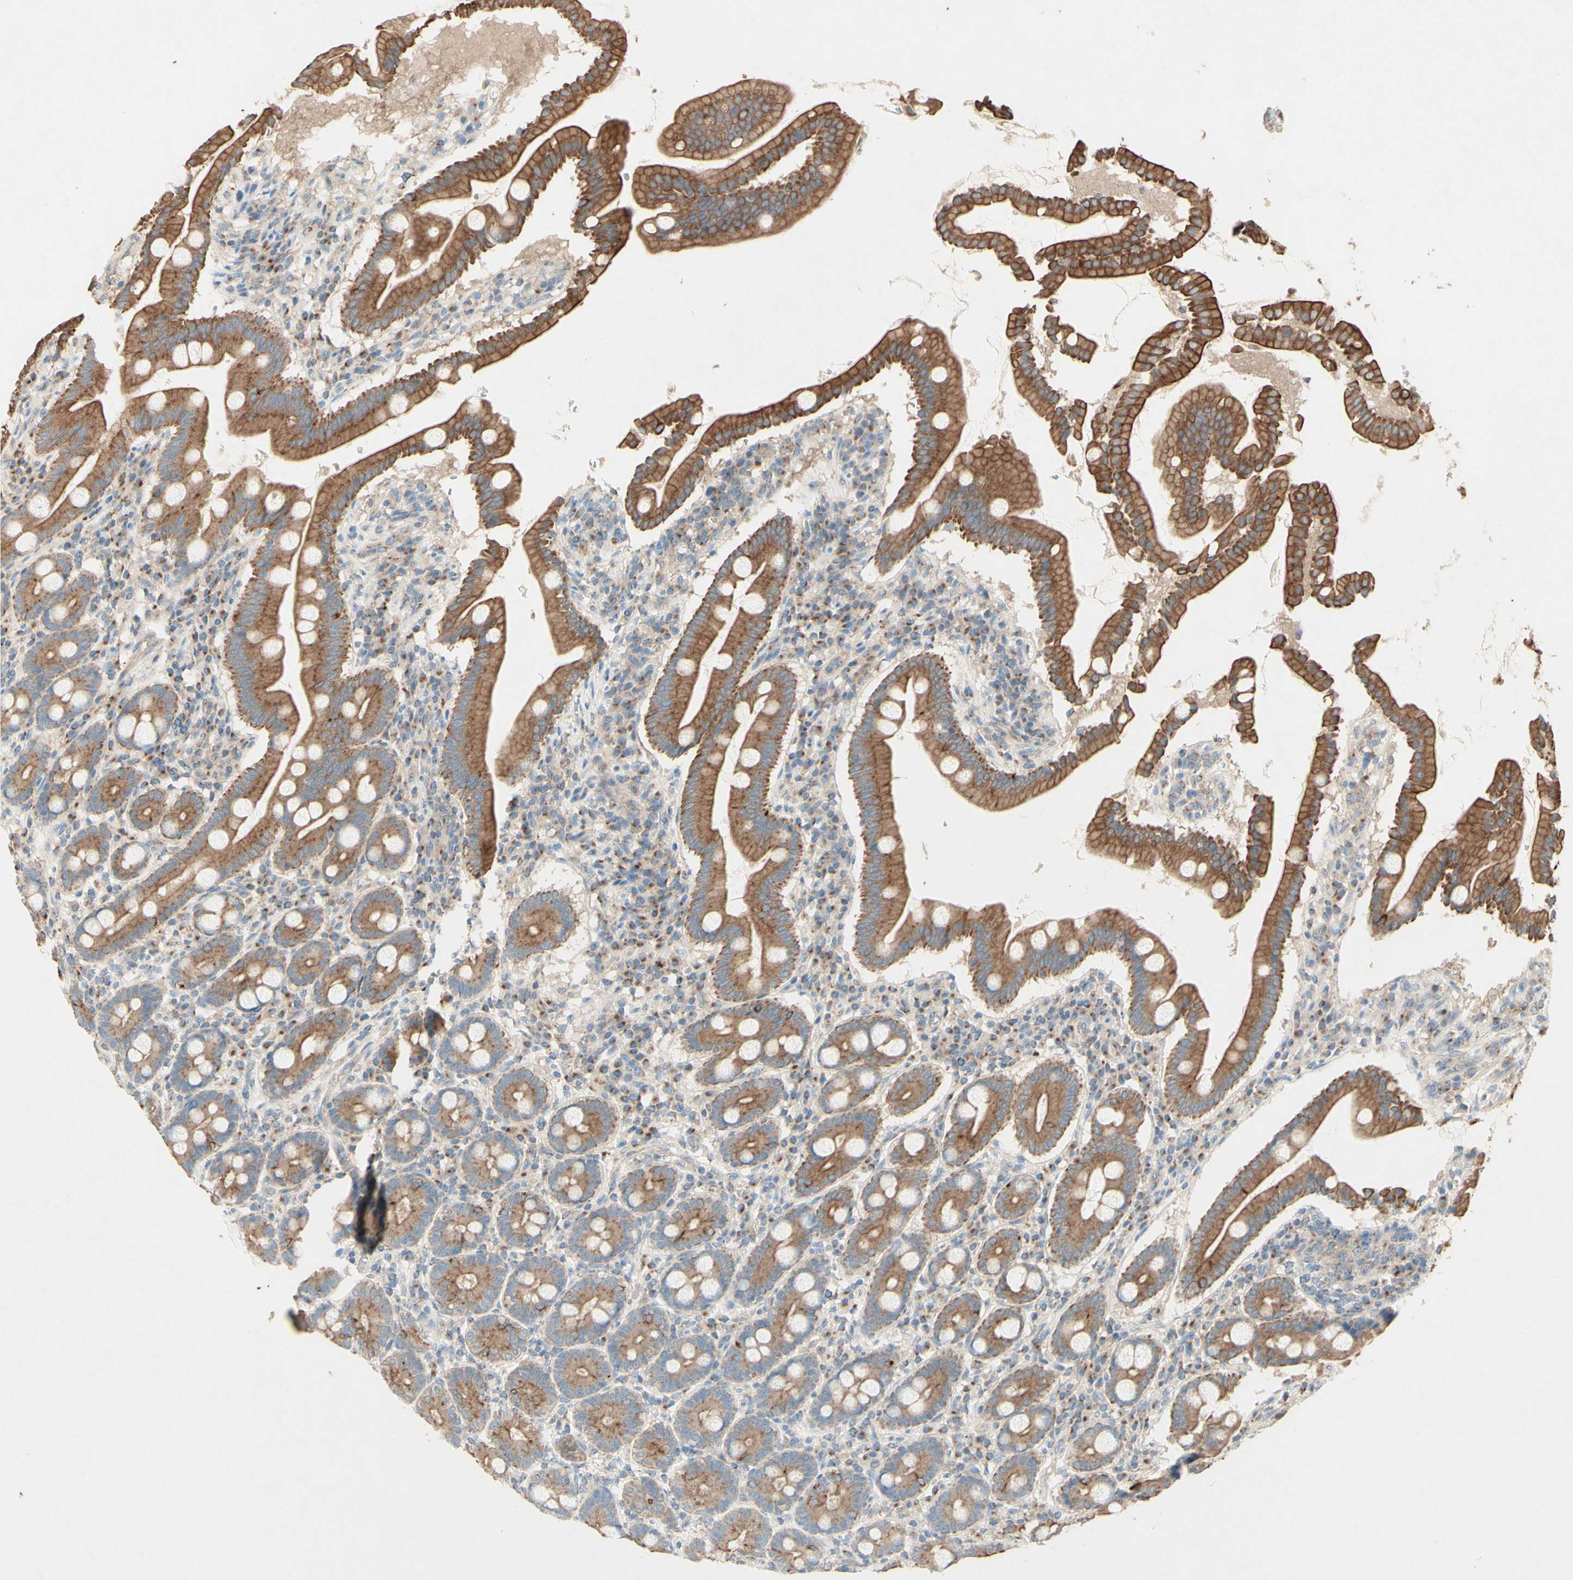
{"staining": {"intensity": "moderate", "quantity": ">75%", "location": "cytoplasmic/membranous"}, "tissue": "duodenum", "cell_type": "Glandular cells", "image_type": "normal", "snomed": [{"axis": "morphology", "description": "Normal tissue, NOS"}, {"axis": "topography", "description": "Duodenum"}], "caption": "Immunohistochemistry (IHC) image of unremarkable duodenum stained for a protein (brown), which exhibits medium levels of moderate cytoplasmic/membranous staining in about >75% of glandular cells.", "gene": "MTM1", "patient": {"sex": "male", "age": 50}}